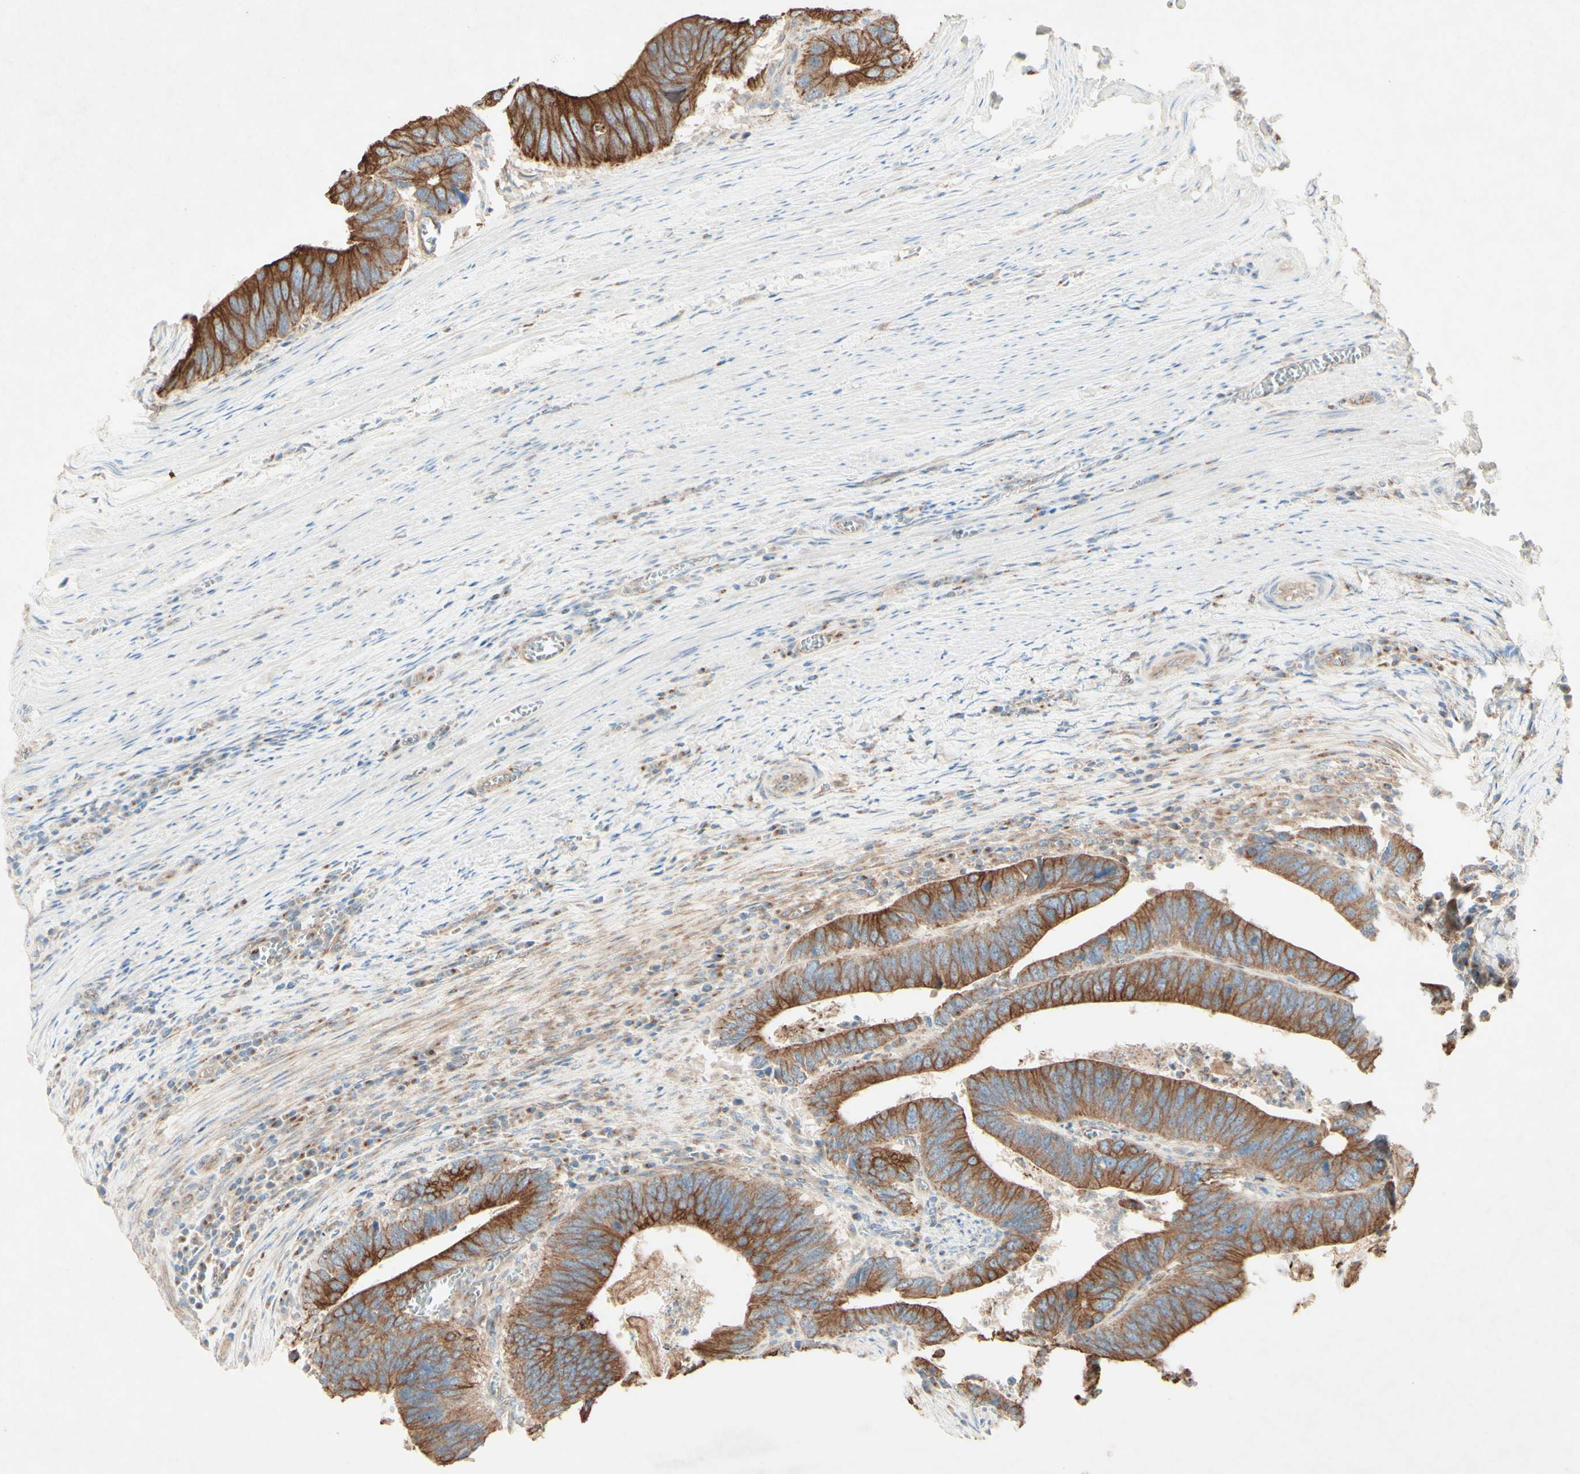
{"staining": {"intensity": "moderate", "quantity": ">75%", "location": "cytoplasmic/membranous"}, "tissue": "colorectal cancer", "cell_type": "Tumor cells", "image_type": "cancer", "snomed": [{"axis": "morphology", "description": "Adenocarcinoma, NOS"}, {"axis": "topography", "description": "Colon"}], "caption": "A brown stain shows moderate cytoplasmic/membranous expression of a protein in human colorectal adenocarcinoma tumor cells. The staining was performed using DAB to visualize the protein expression in brown, while the nuclei were stained in blue with hematoxylin (Magnification: 20x).", "gene": "MTM1", "patient": {"sex": "male", "age": 72}}